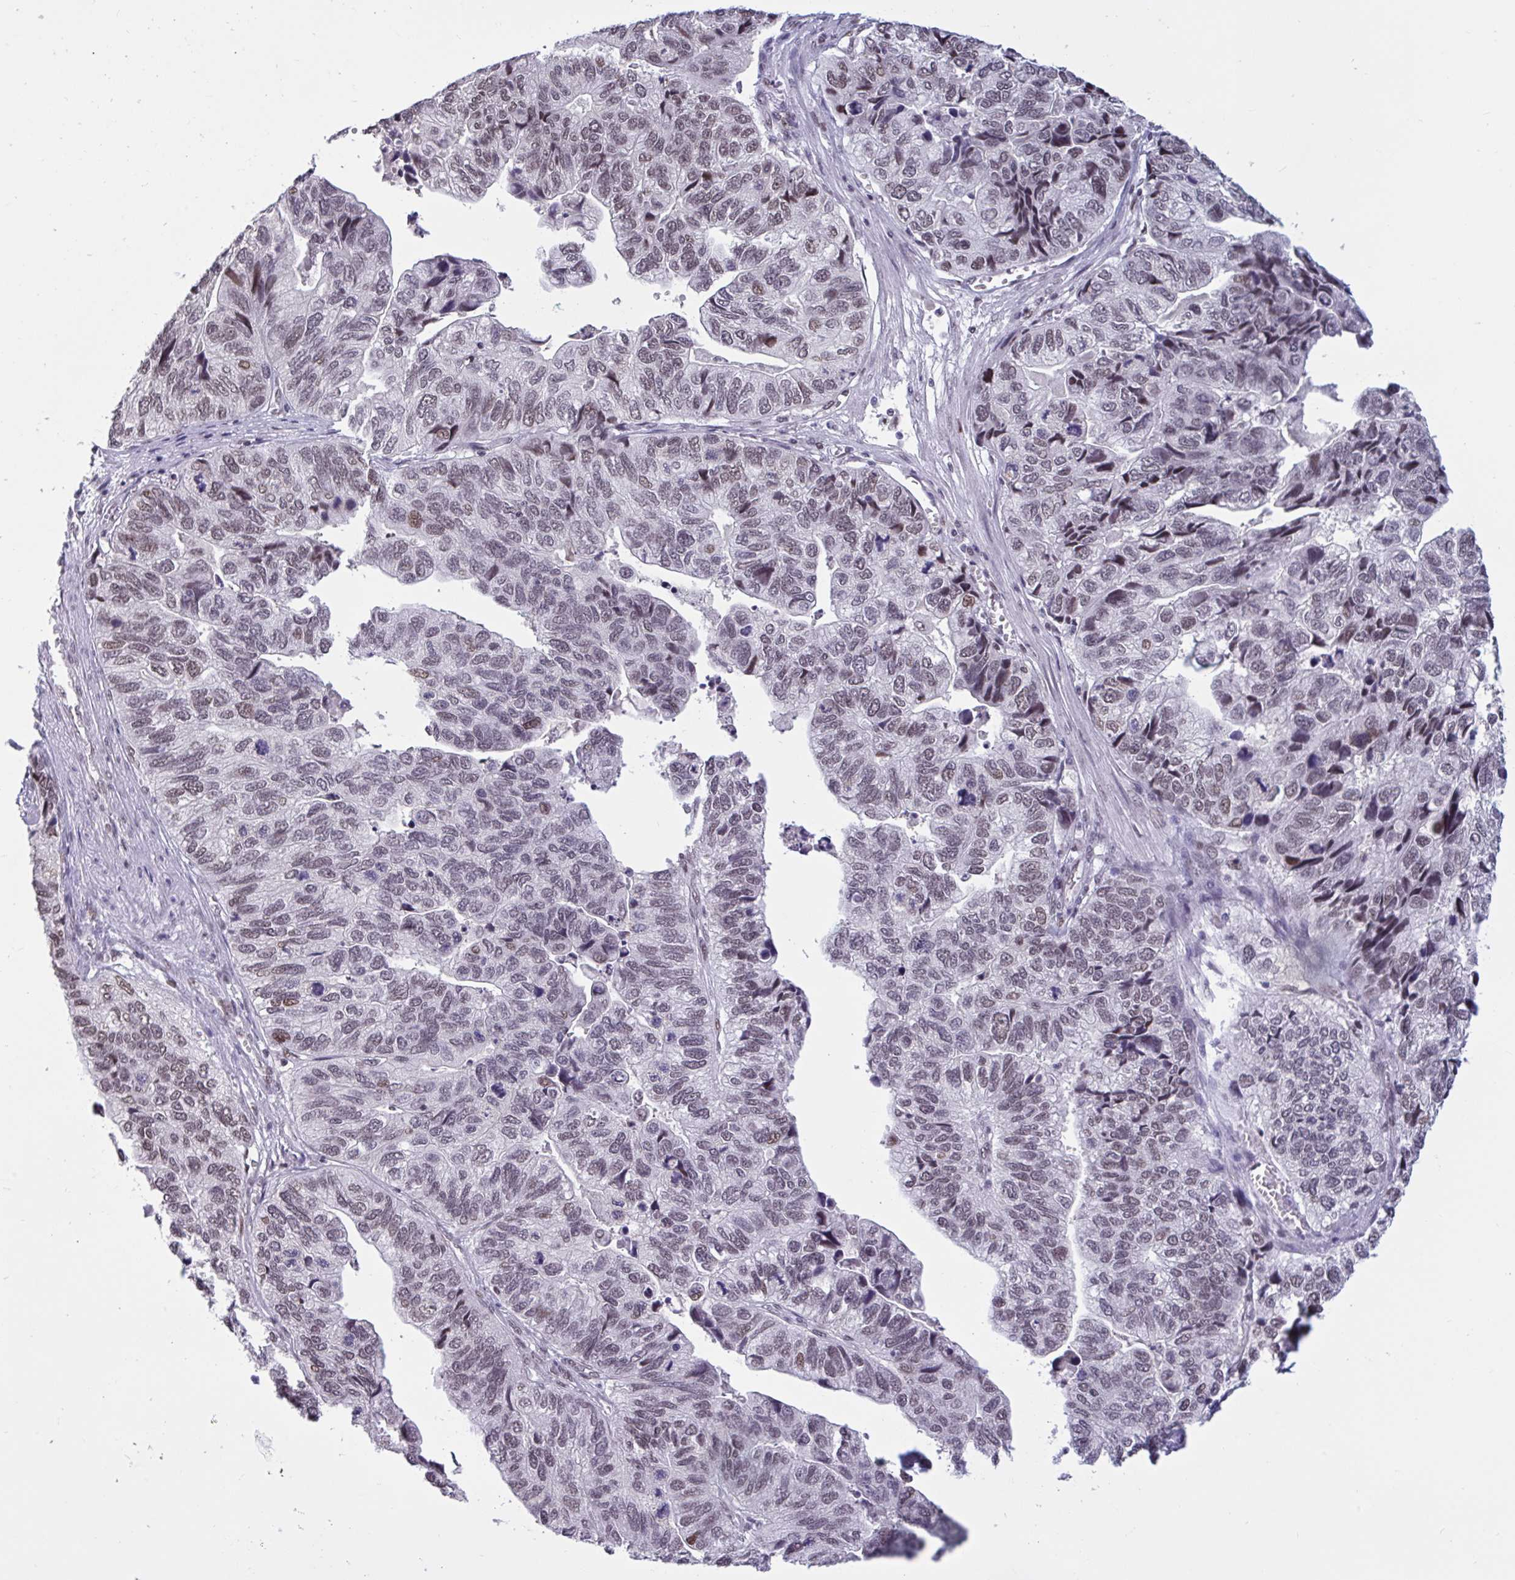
{"staining": {"intensity": "moderate", "quantity": "25%-75%", "location": "nuclear"}, "tissue": "stomach cancer", "cell_type": "Tumor cells", "image_type": "cancer", "snomed": [{"axis": "morphology", "description": "Adenocarcinoma, NOS"}, {"axis": "topography", "description": "Stomach, upper"}], "caption": "There is medium levels of moderate nuclear positivity in tumor cells of stomach adenocarcinoma, as demonstrated by immunohistochemical staining (brown color).", "gene": "CBFA2T2", "patient": {"sex": "female", "age": 67}}